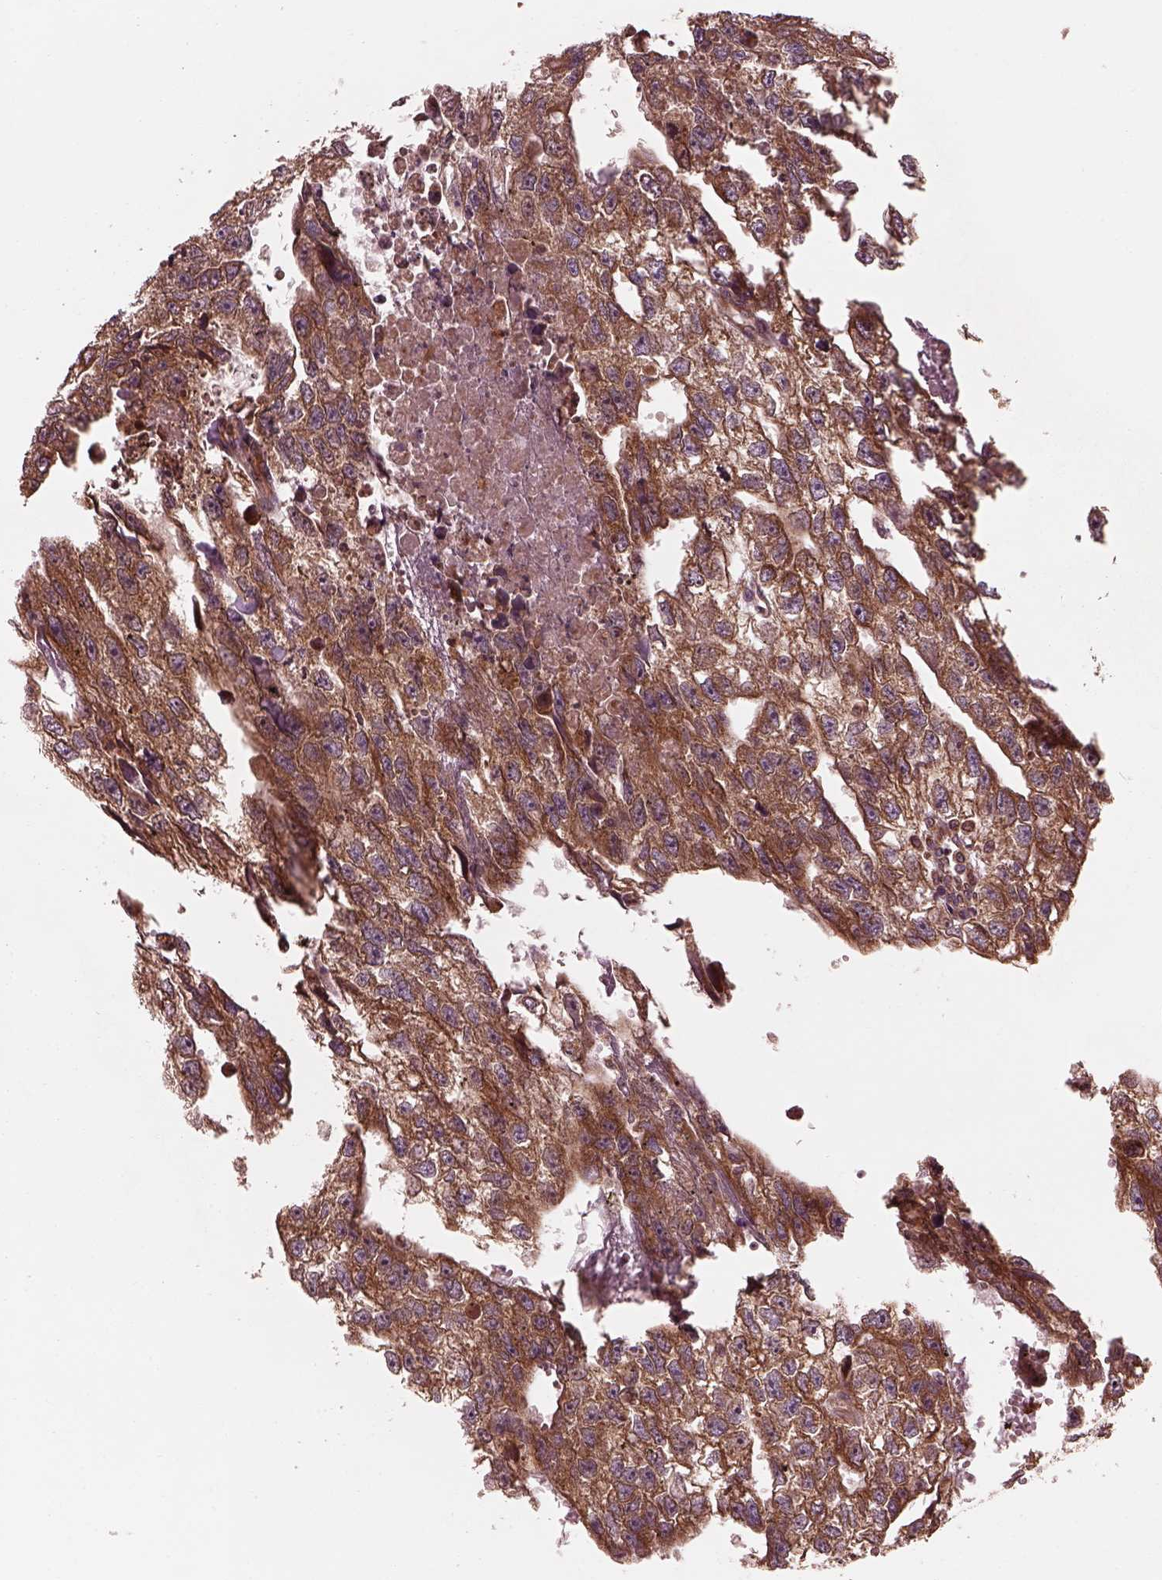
{"staining": {"intensity": "moderate", "quantity": ">75%", "location": "cytoplasmic/membranous"}, "tissue": "testis cancer", "cell_type": "Tumor cells", "image_type": "cancer", "snomed": [{"axis": "morphology", "description": "Carcinoma, Embryonal, NOS"}, {"axis": "morphology", "description": "Teratoma, malignant, NOS"}, {"axis": "topography", "description": "Testis"}], "caption": "Human testis cancer stained with a brown dye exhibits moderate cytoplasmic/membranous positive expression in about >75% of tumor cells.", "gene": "PIK3R2", "patient": {"sex": "male", "age": 44}}